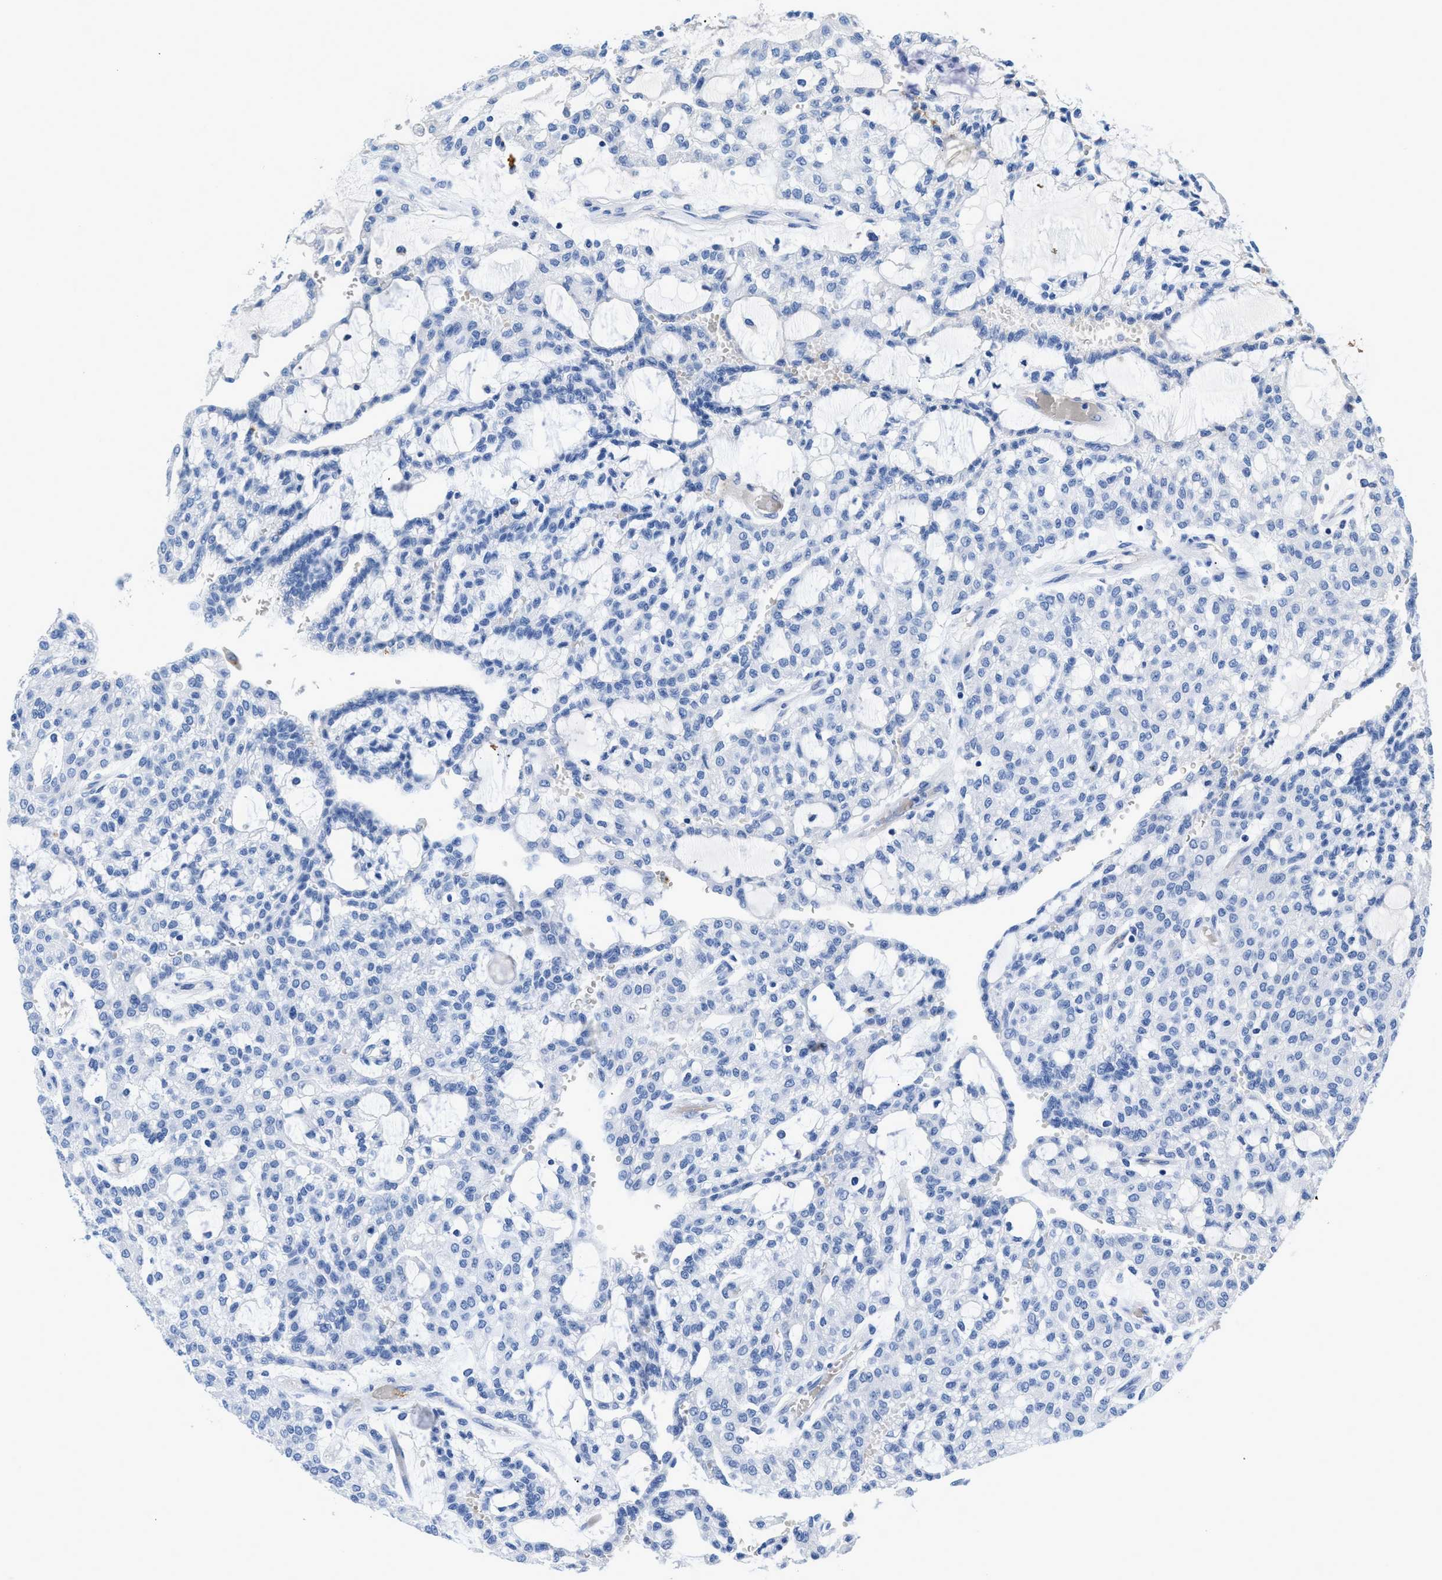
{"staining": {"intensity": "negative", "quantity": "none", "location": "none"}, "tissue": "renal cancer", "cell_type": "Tumor cells", "image_type": "cancer", "snomed": [{"axis": "morphology", "description": "Adenocarcinoma, NOS"}, {"axis": "topography", "description": "Kidney"}], "caption": "DAB (3,3'-diaminobenzidine) immunohistochemical staining of renal adenocarcinoma shows no significant positivity in tumor cells. The staining was performed using DAB to visualize the protein expression in brown, while the nuclei were stained in blue with hematoxylin (Magnification: 20x).", "gene": "SLFN13", "patient": {"sex": "male", "age": 63}}